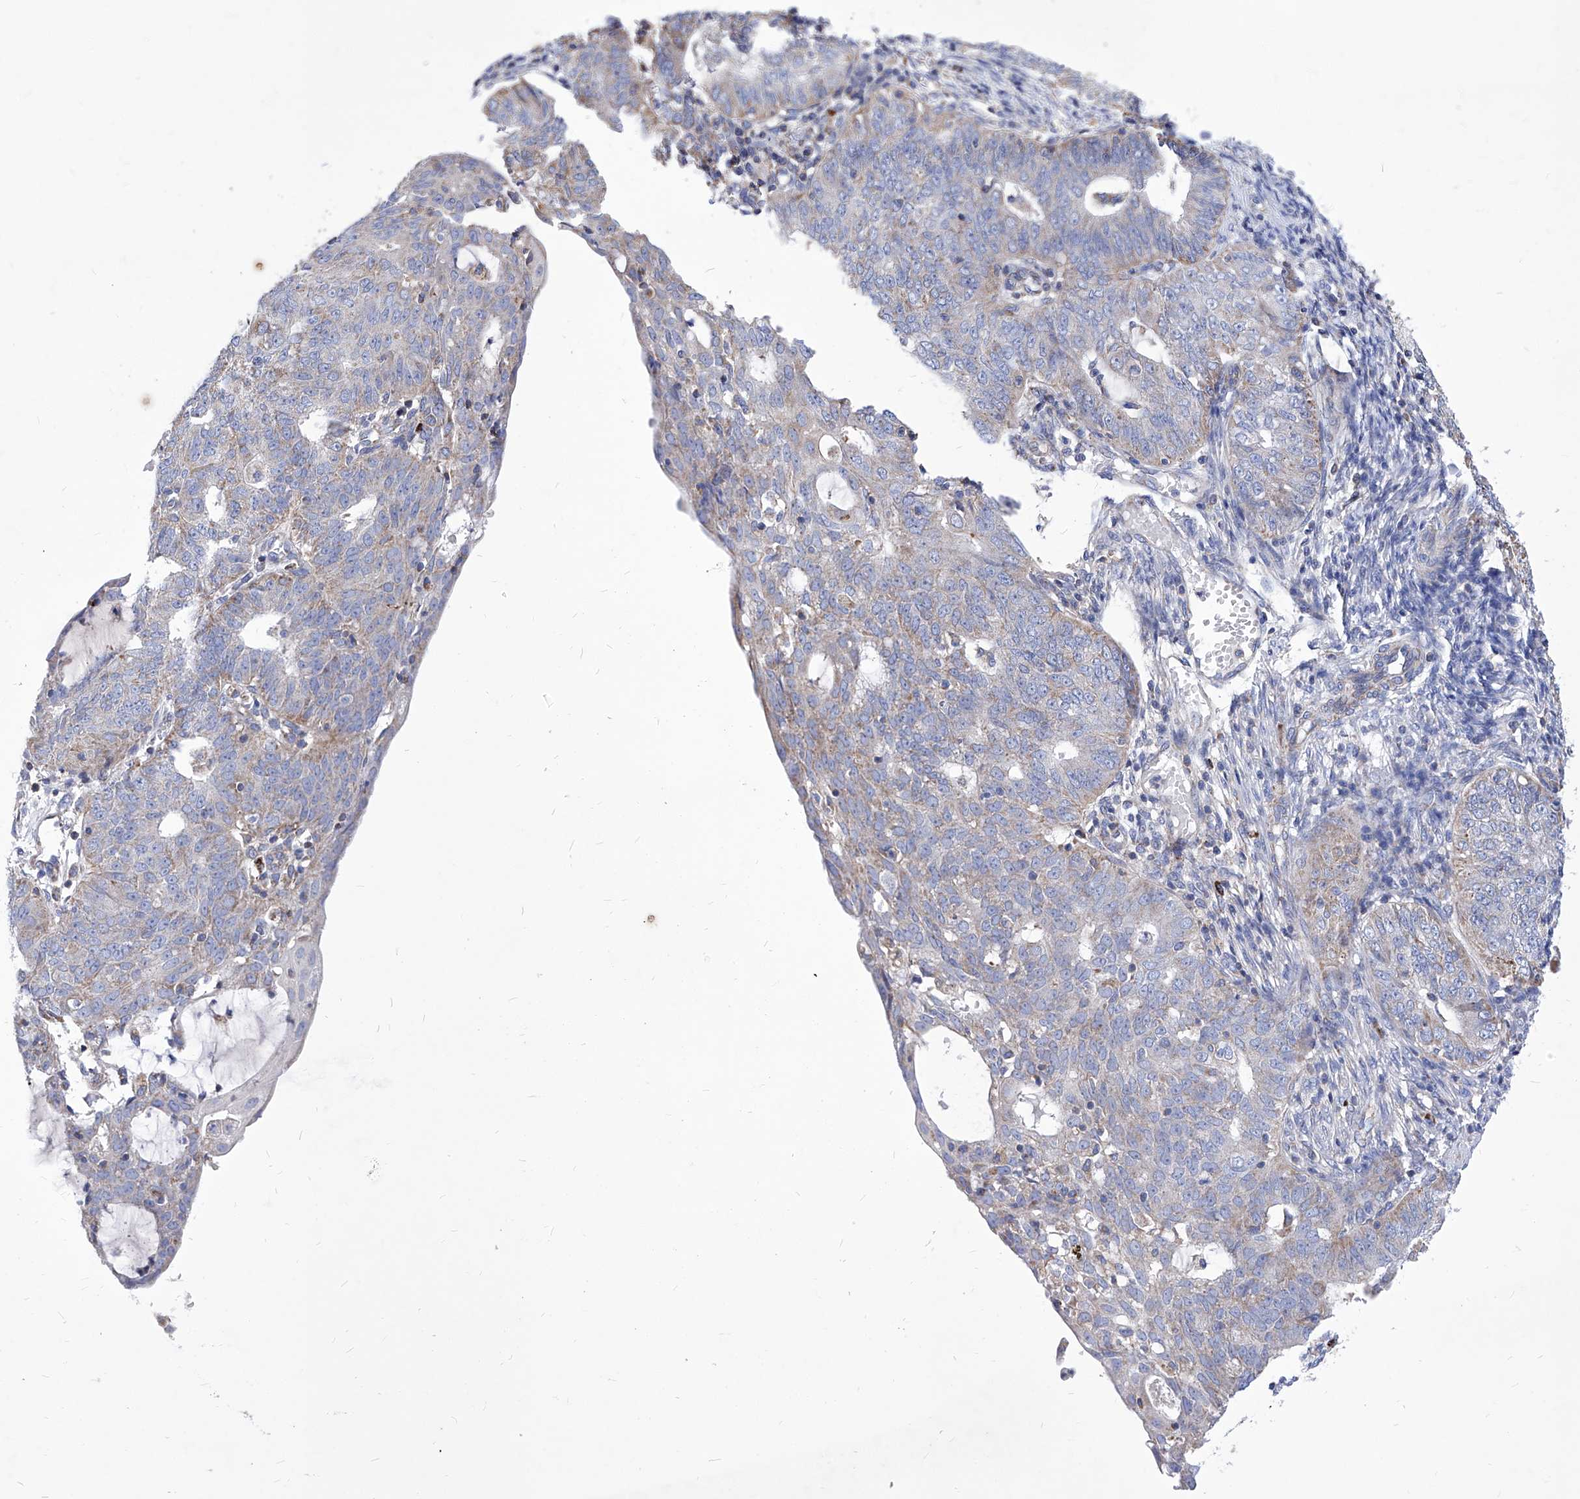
{"staining": {"intensity": "weak", "quantity": "25%-75%", "location": "cytoplasmic/membranous"}, "tissue": "endometrial cancer", "cell_type": "Tumor cells", "image_type": "cancer", "snomed": [{"axis": "morphology", "description": "Adenocarcinoma, NOS"}, {"axis": "topography", "description": "Endometrium"}], "caption": "Immunohistochemical staining of adenocarcinoma (endometrial) demonstrates low levels of weak cytoplasmic/membranous protein expression in approximately 25%-75% of tumor cells.", "gene": "HRNR", "patient": {"sex": "female", "age": 32}}